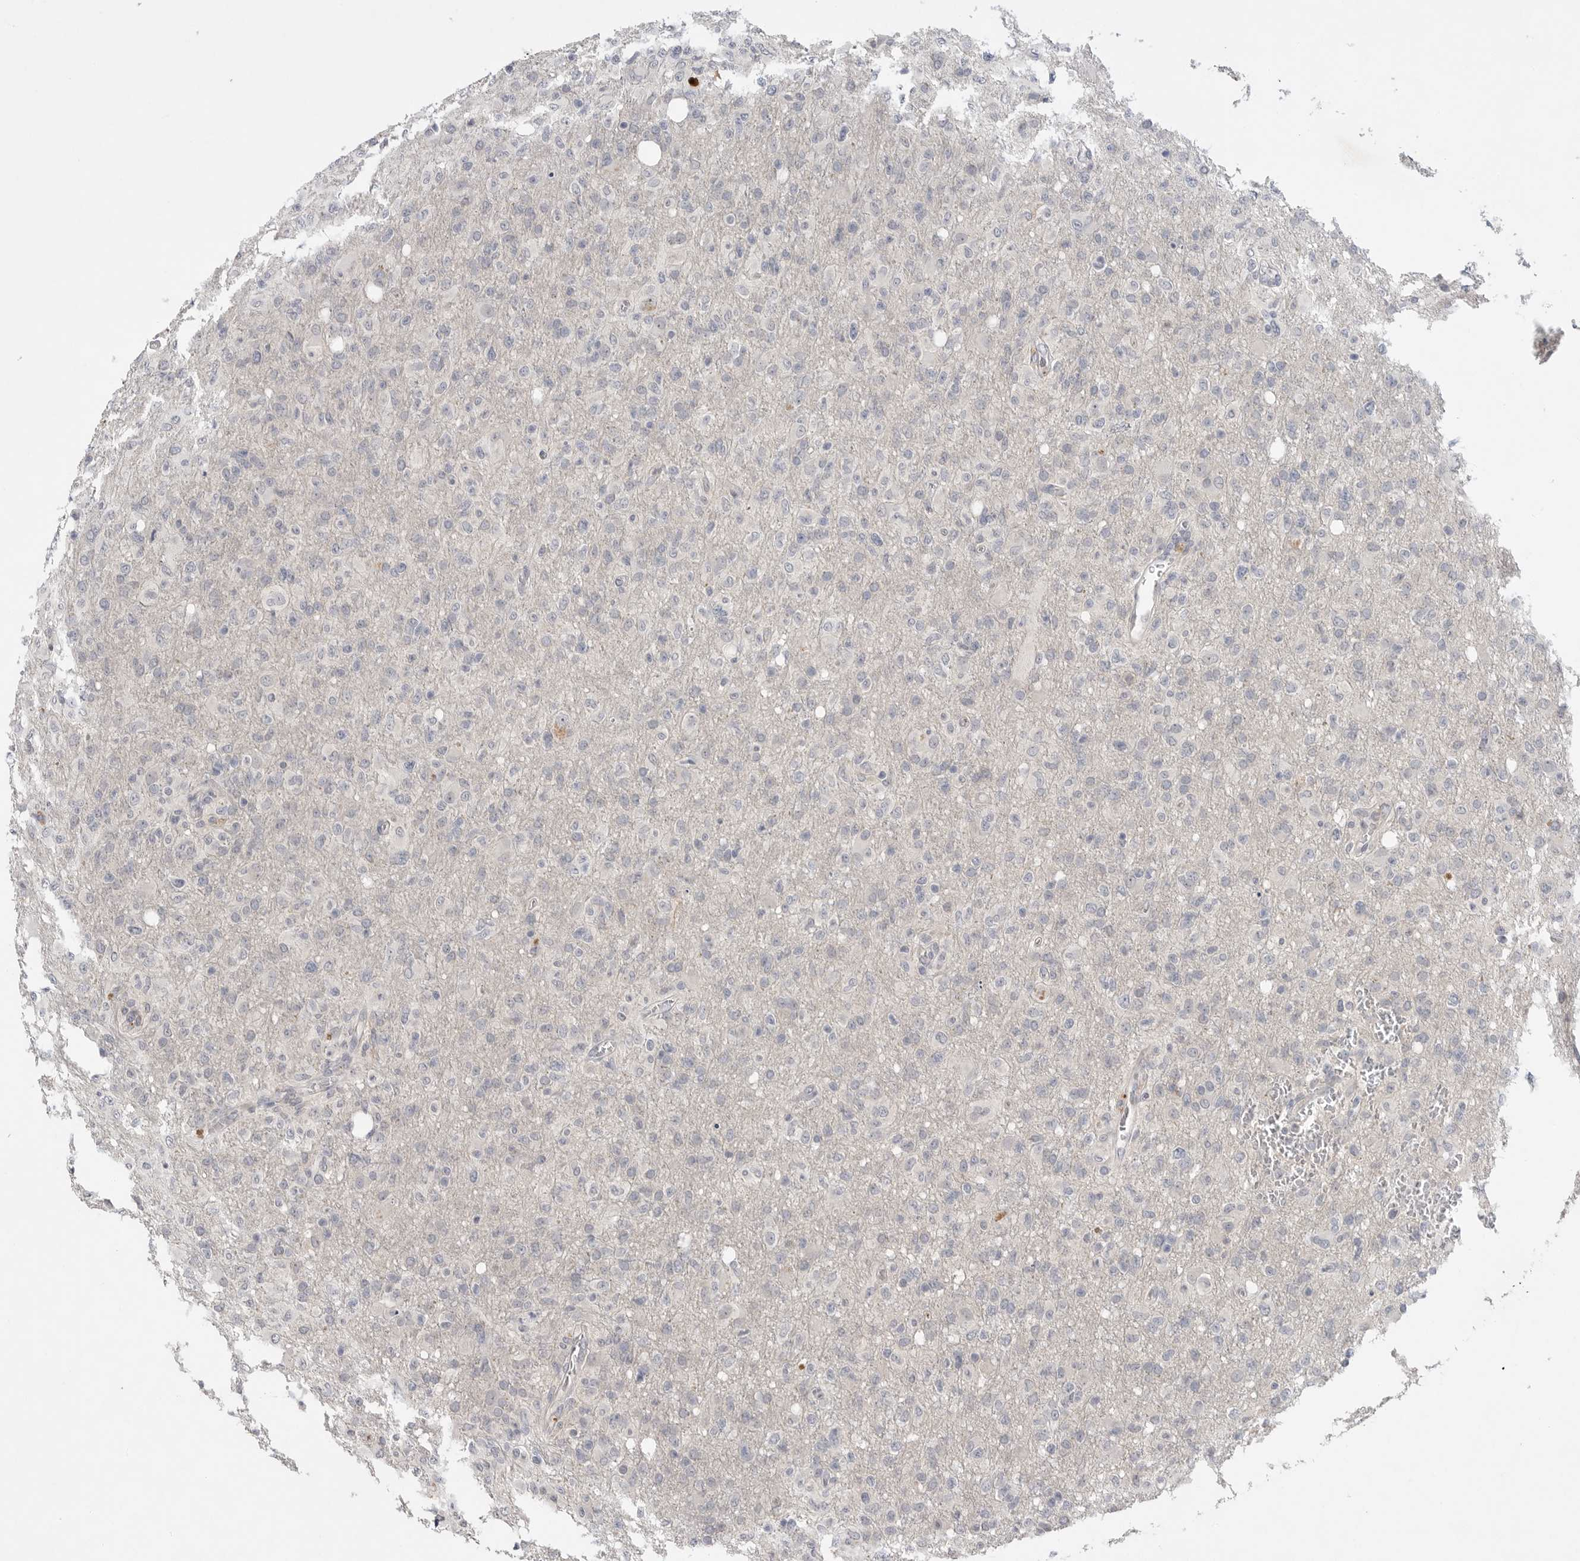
{"staining": {"intensity": "negative", "quantity": "none", "location": "none"}, "tissue": "glioma", "cell_type": "Tumor cells", "image_type": "cancer", "snomed": [{"axis": "morphology", "description": "Glioma, malignant, High grade"}, {"axis": "topography", "description": "Brain"}], "caption": "Tumor cells show no significant protein staining in glioma.", "gene": "ITGAD", "patient": {"sex": "female", "age": 57}}